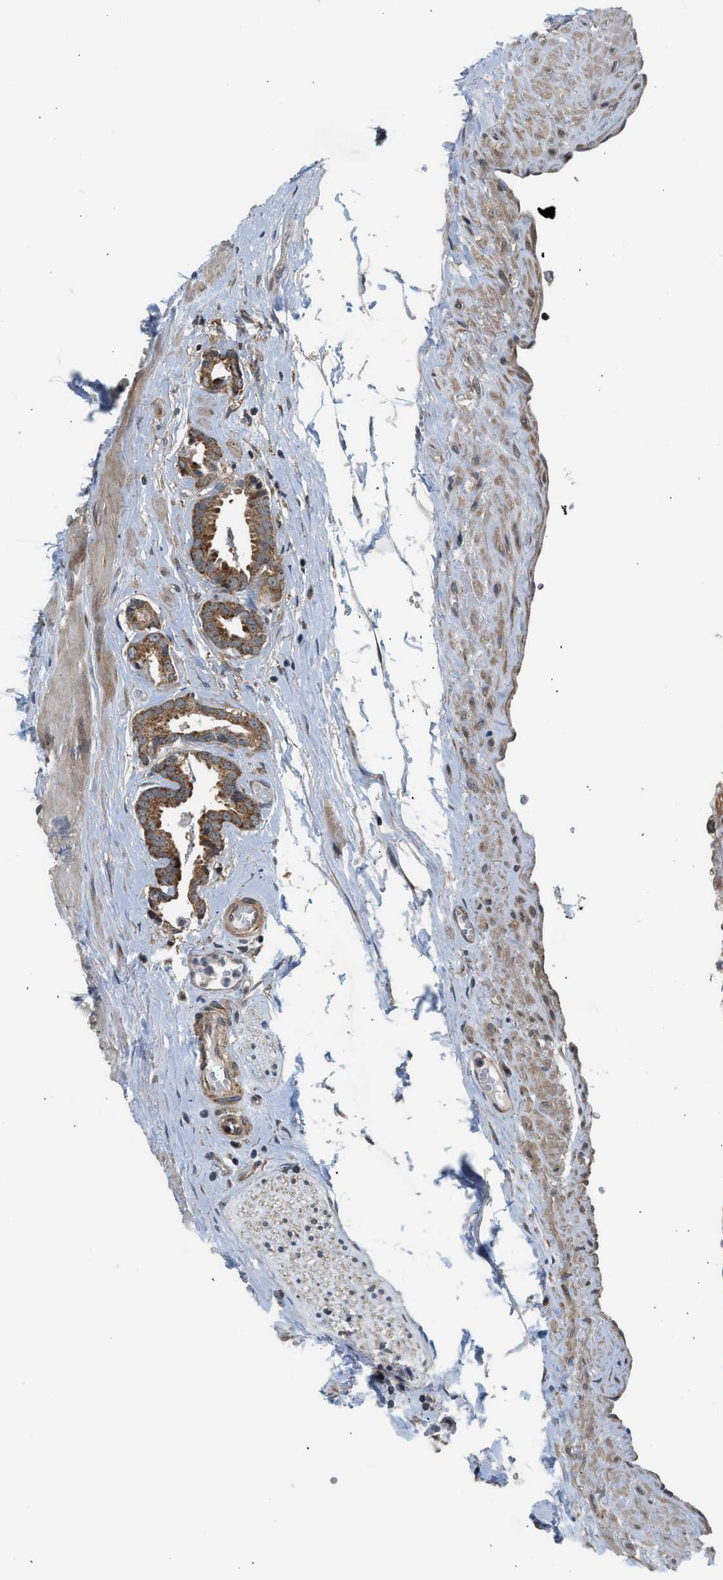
{"staining": {"intensity": "strong", "quantity": ">75%", "location": "cytoplasmic/membranous"}, "tissue": "prostate cancer", "cell_type": "Tumor cells", "image_type": "cancer", "snomed": [{"axis": "morphology", "description": "Adenocarcinoma, Low grade"}, {"axis": "topography", "description": "Prostate"}], "caption": "Immunohistochemical staining of prostate cancer (low-grade adenocarcinoma) demonstrates high levels of strong cytoplasmic/membranous protein positivity in about >75% of tumor cells. The protein is stained brown, and the nuclei are stained in blue (DAB IHC with brightfield microscopy, high magnification).", "gene": "POLG2", "patient": {"sex": "male", "age": 53}}